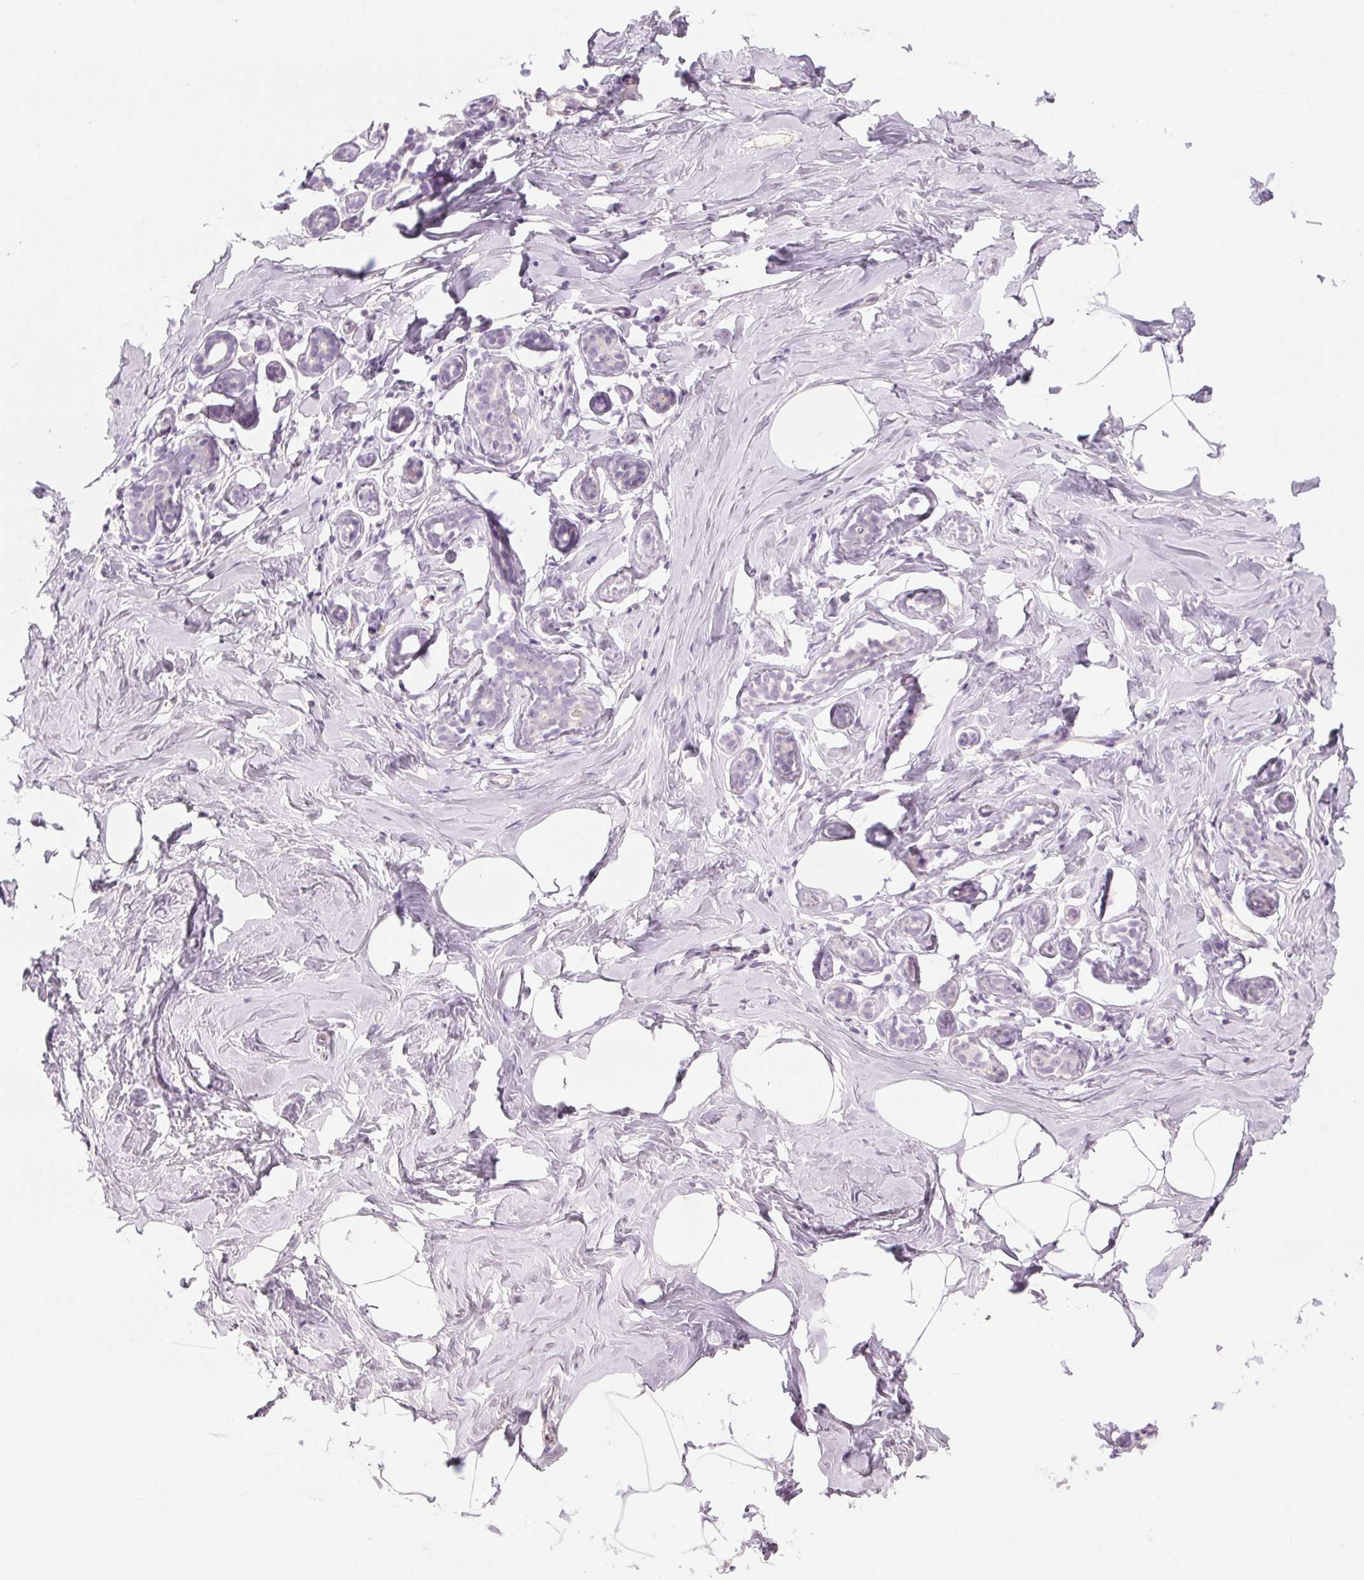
{"staining": {"intensity": "negative", "quantity": "none", "location": "none"}, "tissue": "breast", "cell_type": "Adipocytes", "image_type": "normal", "snomed": [{"axis": "morphology", "description": "Normal tissue, NOS"}, {"axis": "topography", "description": "Breast"}], "caption": "This is an immunohistochemistry (IHC) photomicrograph of benign breast. There is no expression in adipocytes.", "gene": "RPTN", "patient": {"sex": "female", "age": 32}}